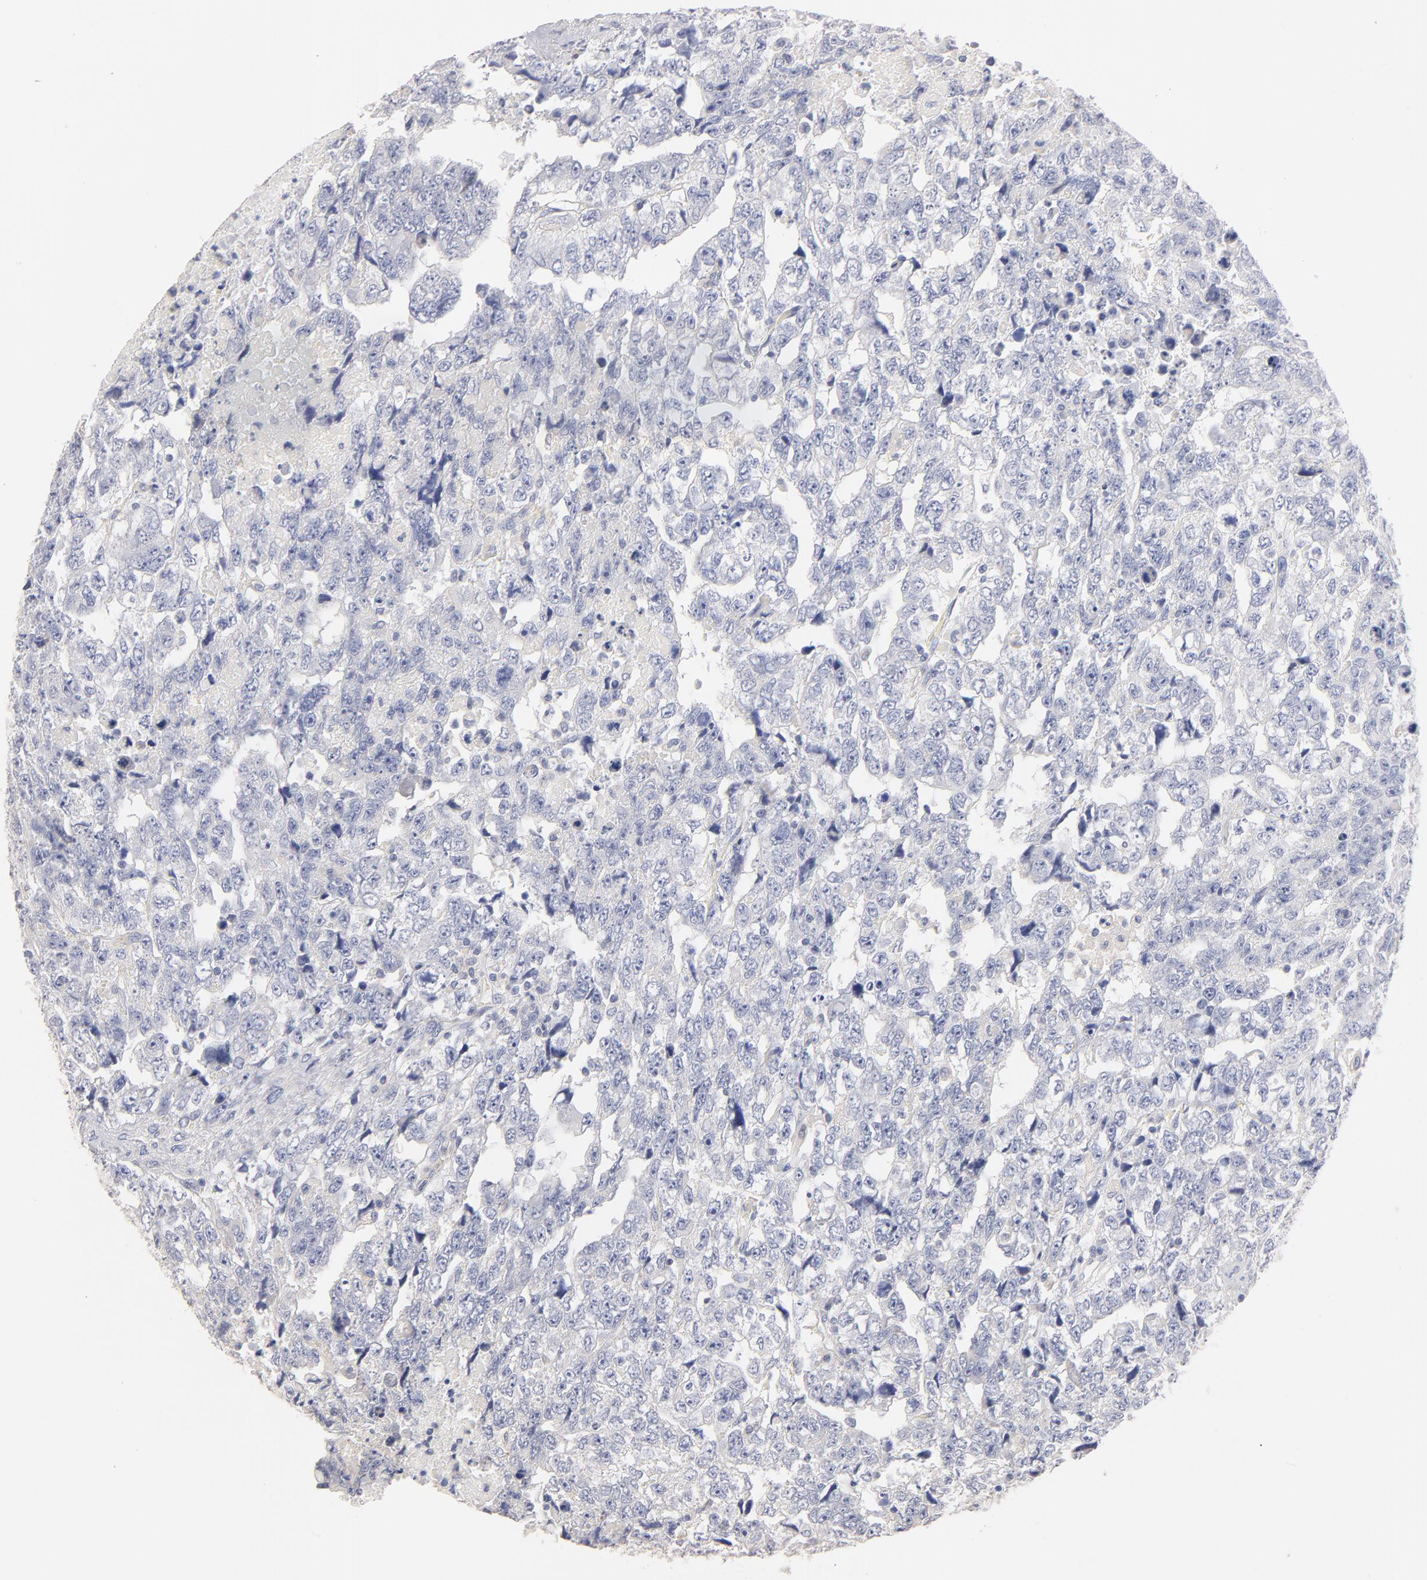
{"staining": {"intensity": "negative", "quantity": "none", "location": "none"}, "tissue": "testis cancer", "cell_type": "Tumor cells", "image_type": "cancer", "snomed": [{"axis": "morphology", "description": "Carcinoma, Embryonal, NOS"}, {"axis": "topography", "description": "Testis"}], "caption": "Protein analysis of testis cancer displays no significant positivity in tumor cells.", "gene": "ITGA8", "patient": {"sex": "male", "age": 36}}